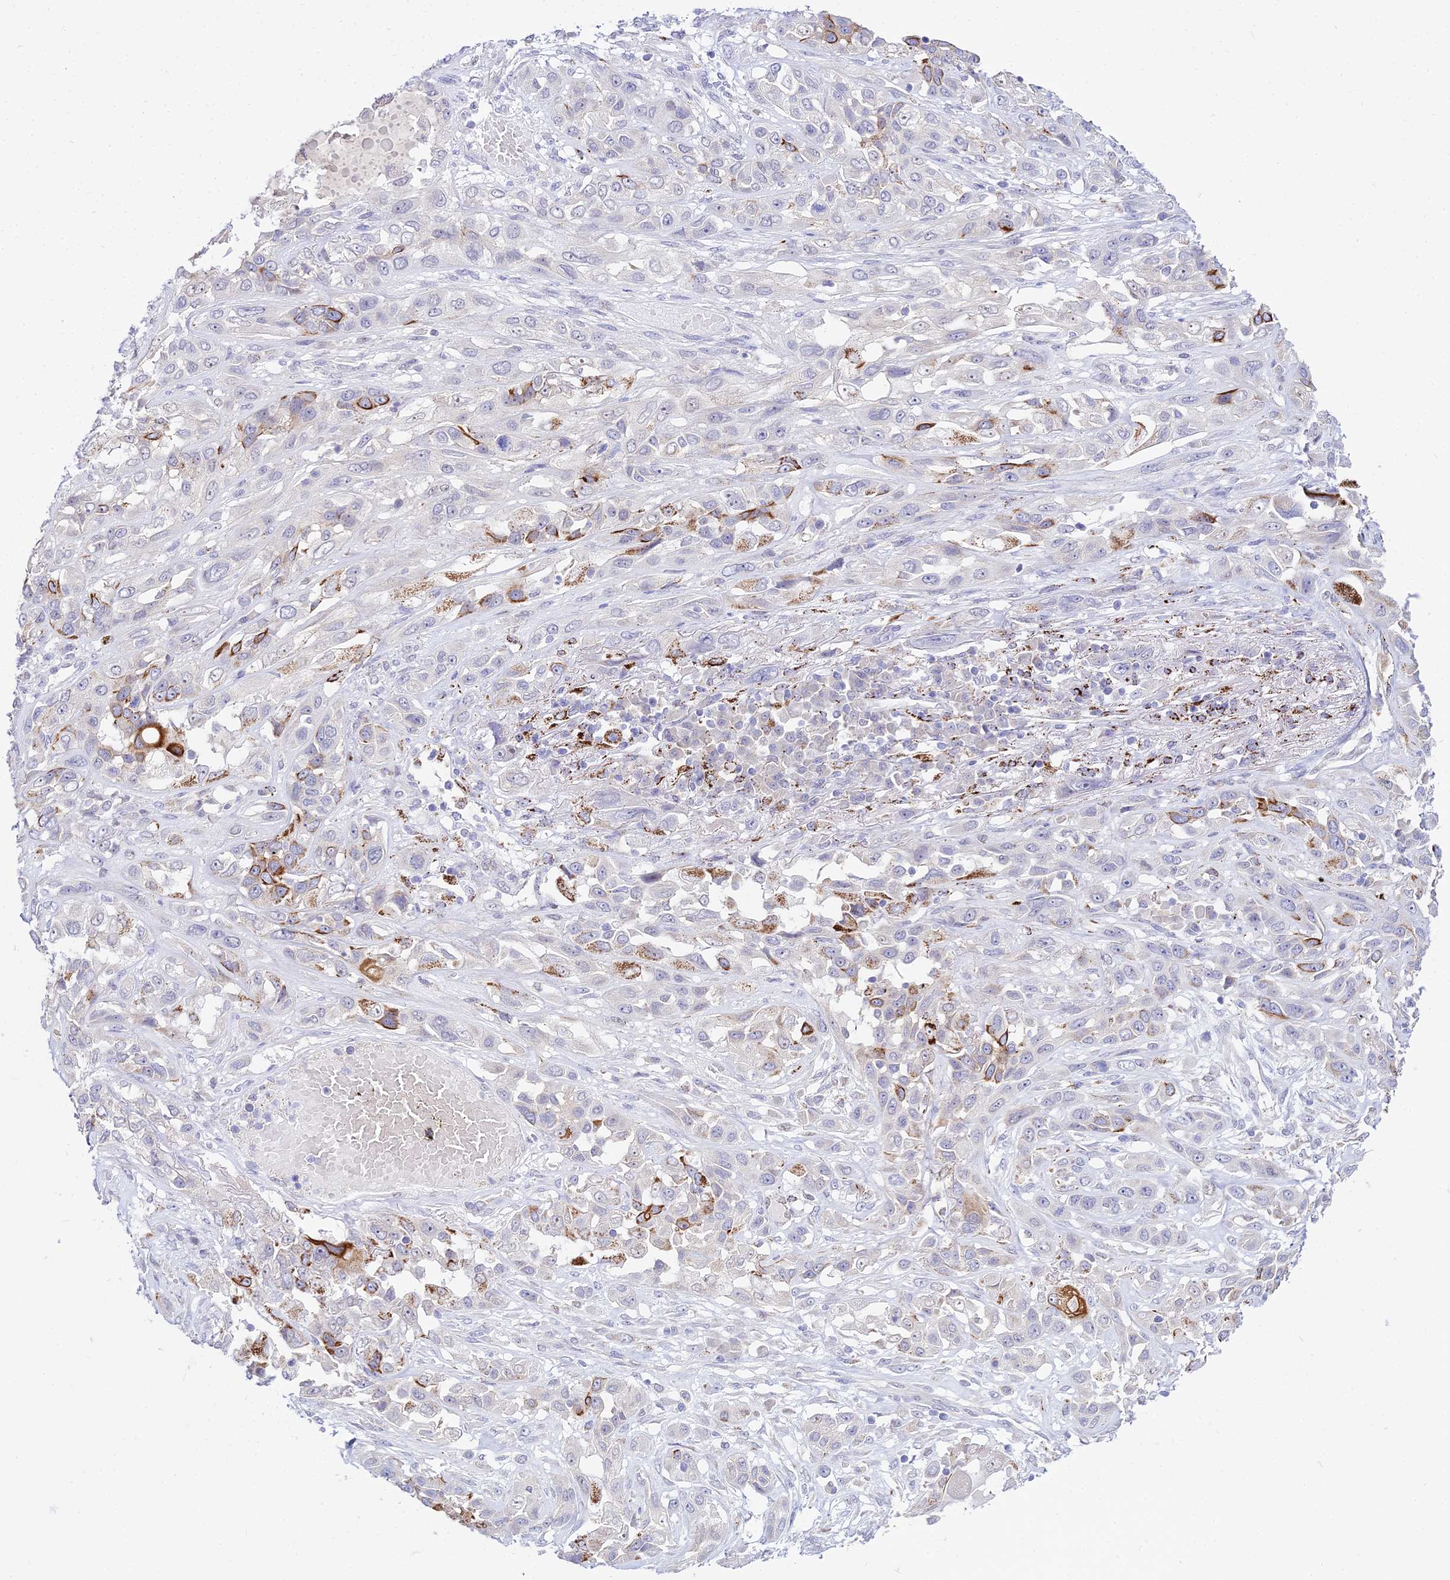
{"staining": {"intensity": "strong", "quantity": "<25%", "location": "cytoplasmic/membranous"}, "tissue": "lung cancer", "cell_type": "Tumor cells", "image_type": "cancer", "snomed": [{"axis": "morphology", "description": "Squamous cell carcinoma, NOS"}, {"axis": "topography", "description": "Lung"}], "caption": "Lung cancer stained for a protein (brown) displays strong cytoplasmic/membranous positive expression in approximately <25% of tumor cells.", "gene": "C6orf163", "patient": {"sex": "female", "age": 70}}